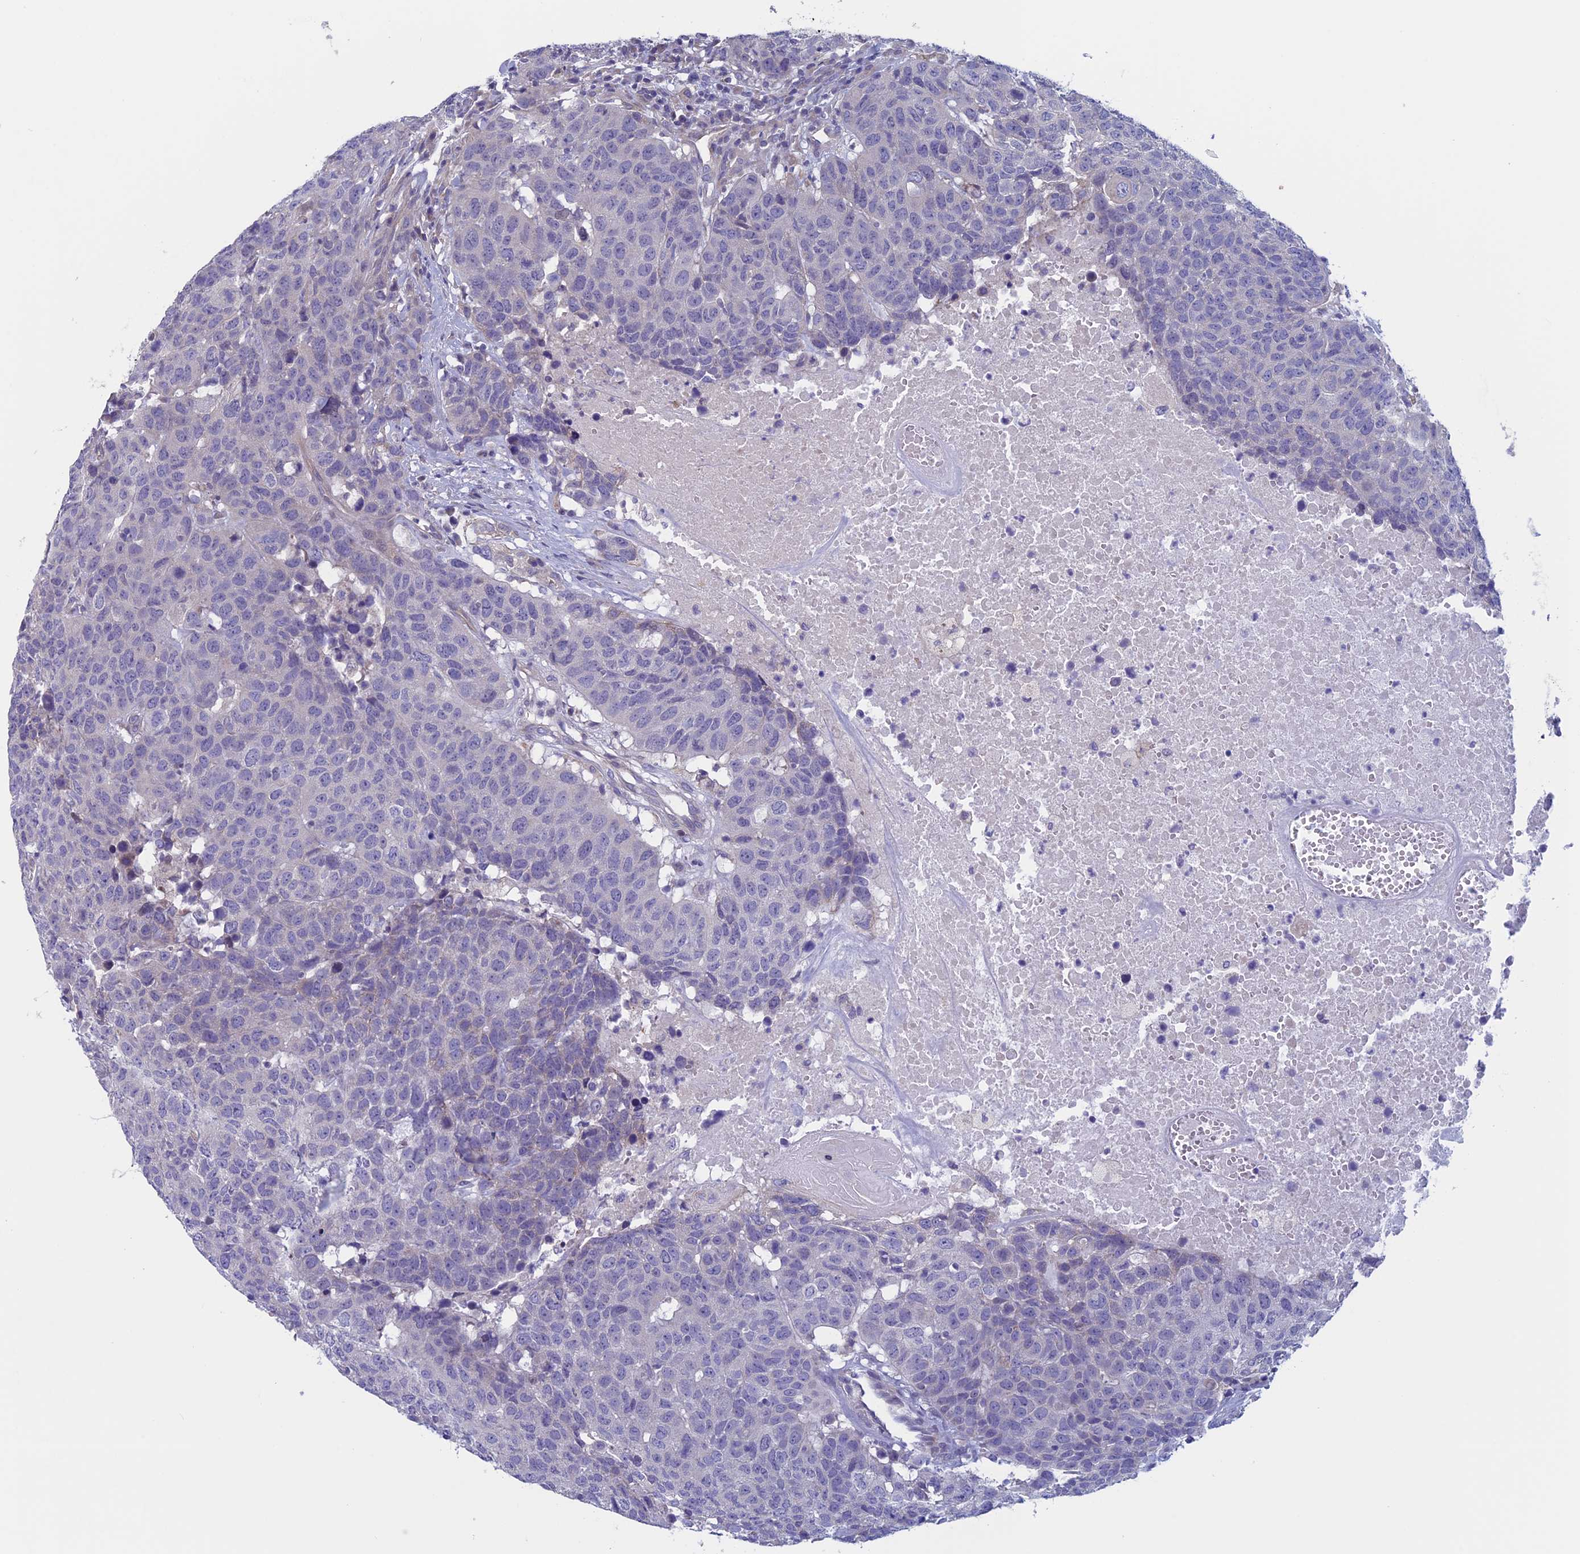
{"staining": {"intensity": "negative", "quantity": "none", "location": "none"}, "tissue": "head and neck cancer", "cell_type": "Tumor cells", "image_type": "cancer", "snomed": [{"axis": "morphology", "description": "Squamous cell carcinoma, NOS"}, {"axis": "topography", "description": "Head-Neck"}], "caption": "The micrograph demonstrates no staining of tumor cells in head and neck cancer.", "gene": "CNOT6L", "patient": {"sex": "male", "age": 66}}